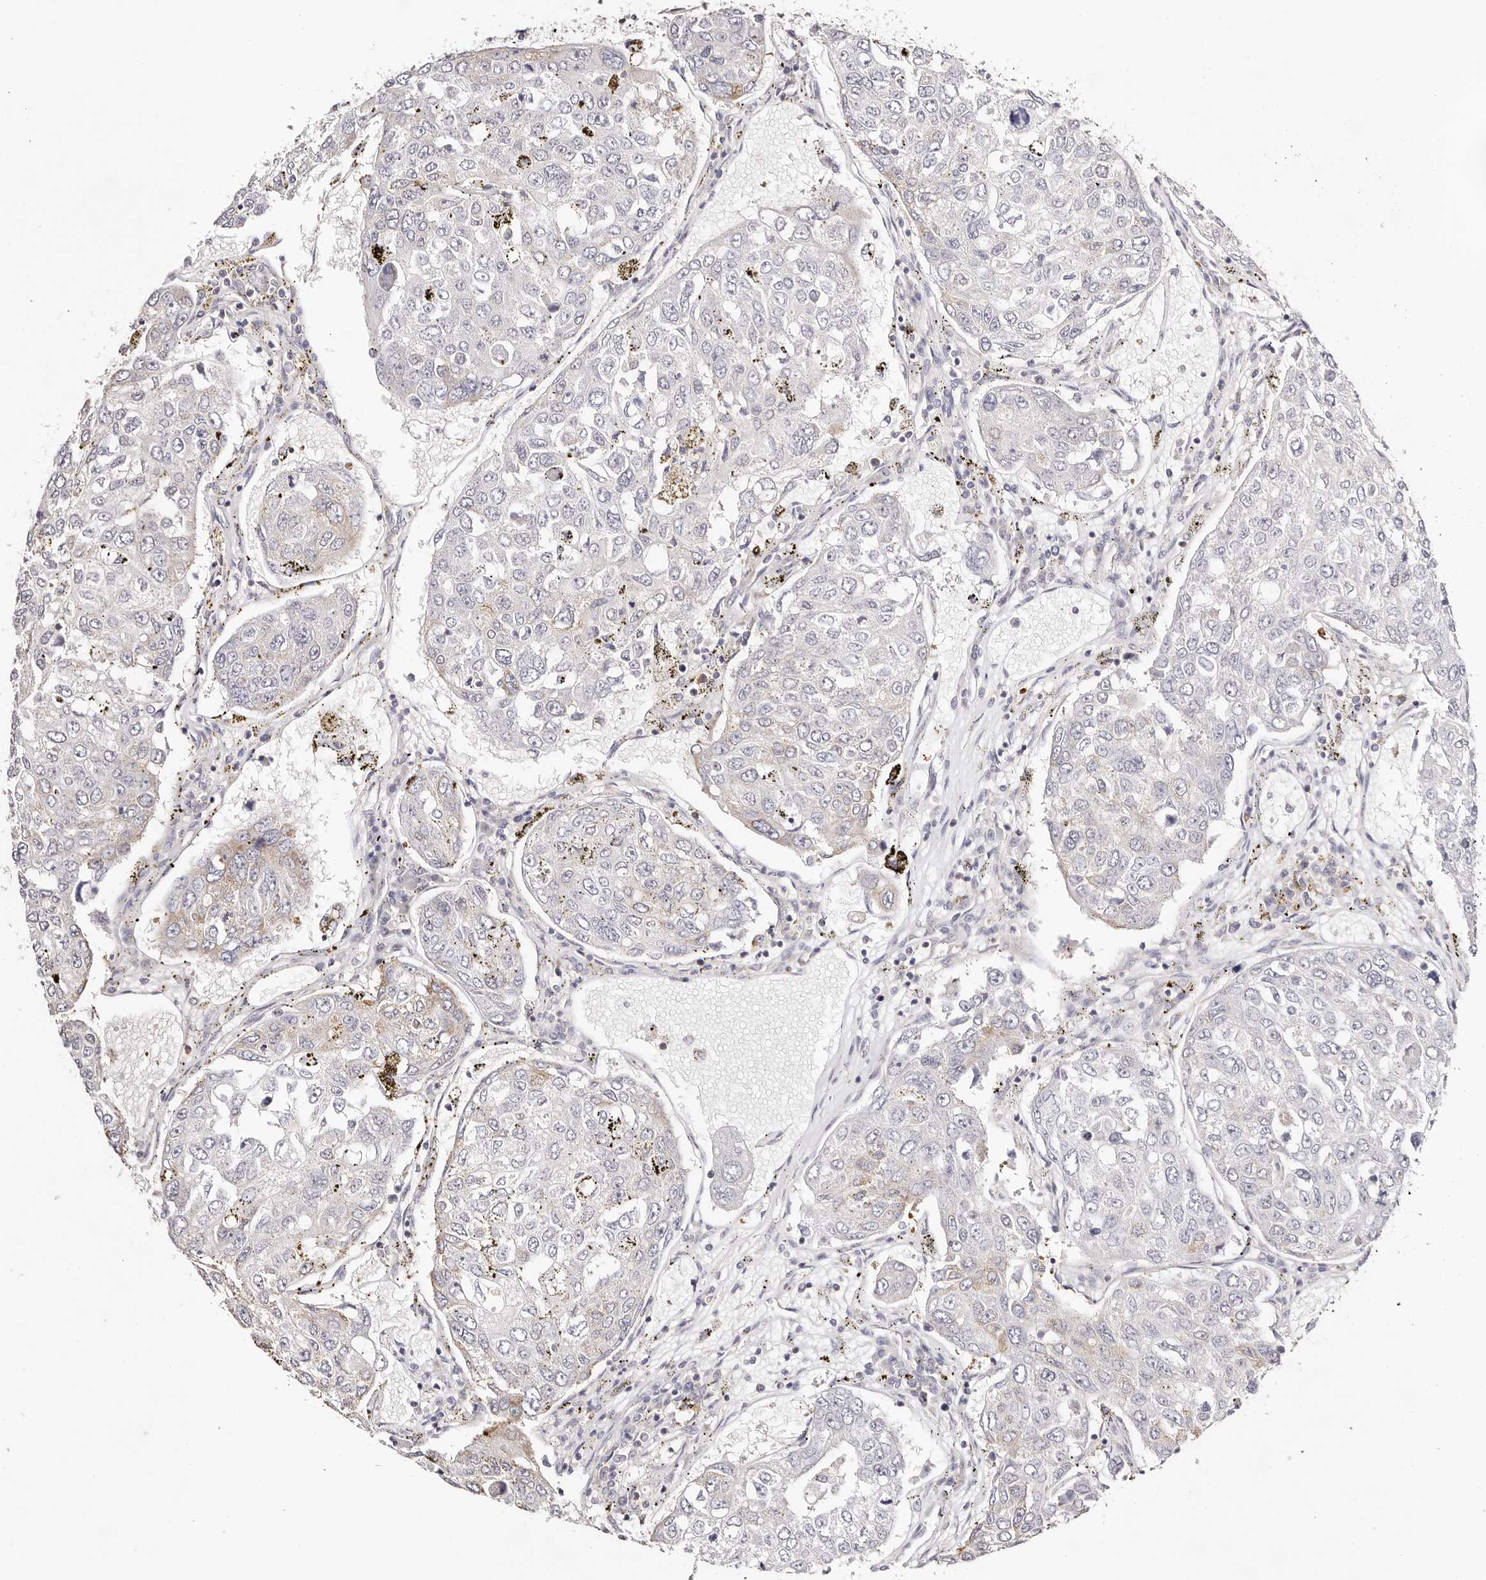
{"staining": {"intensity": "weak", "quantity": "<25%", "location": "cytoplasmic/membranous"}, "tissue": "urothelial cancer", "cell_type": "Tumor cells", "image_type": "cancer", "snomed": [{"axis": "morphology", "description": "Urothelial carcinoma, High grade"}, {"axis": "topography", "description": "Lymph node"}, {"axis": "topography", "description": "Urinary bladder"}], "caption": "This is an immunohistochemistry image of human high-grade urothelial carcinoma. There is no staining in tumor cells.", "gene": "GNA13", "patient": {"sex": "male", "age": 51}}